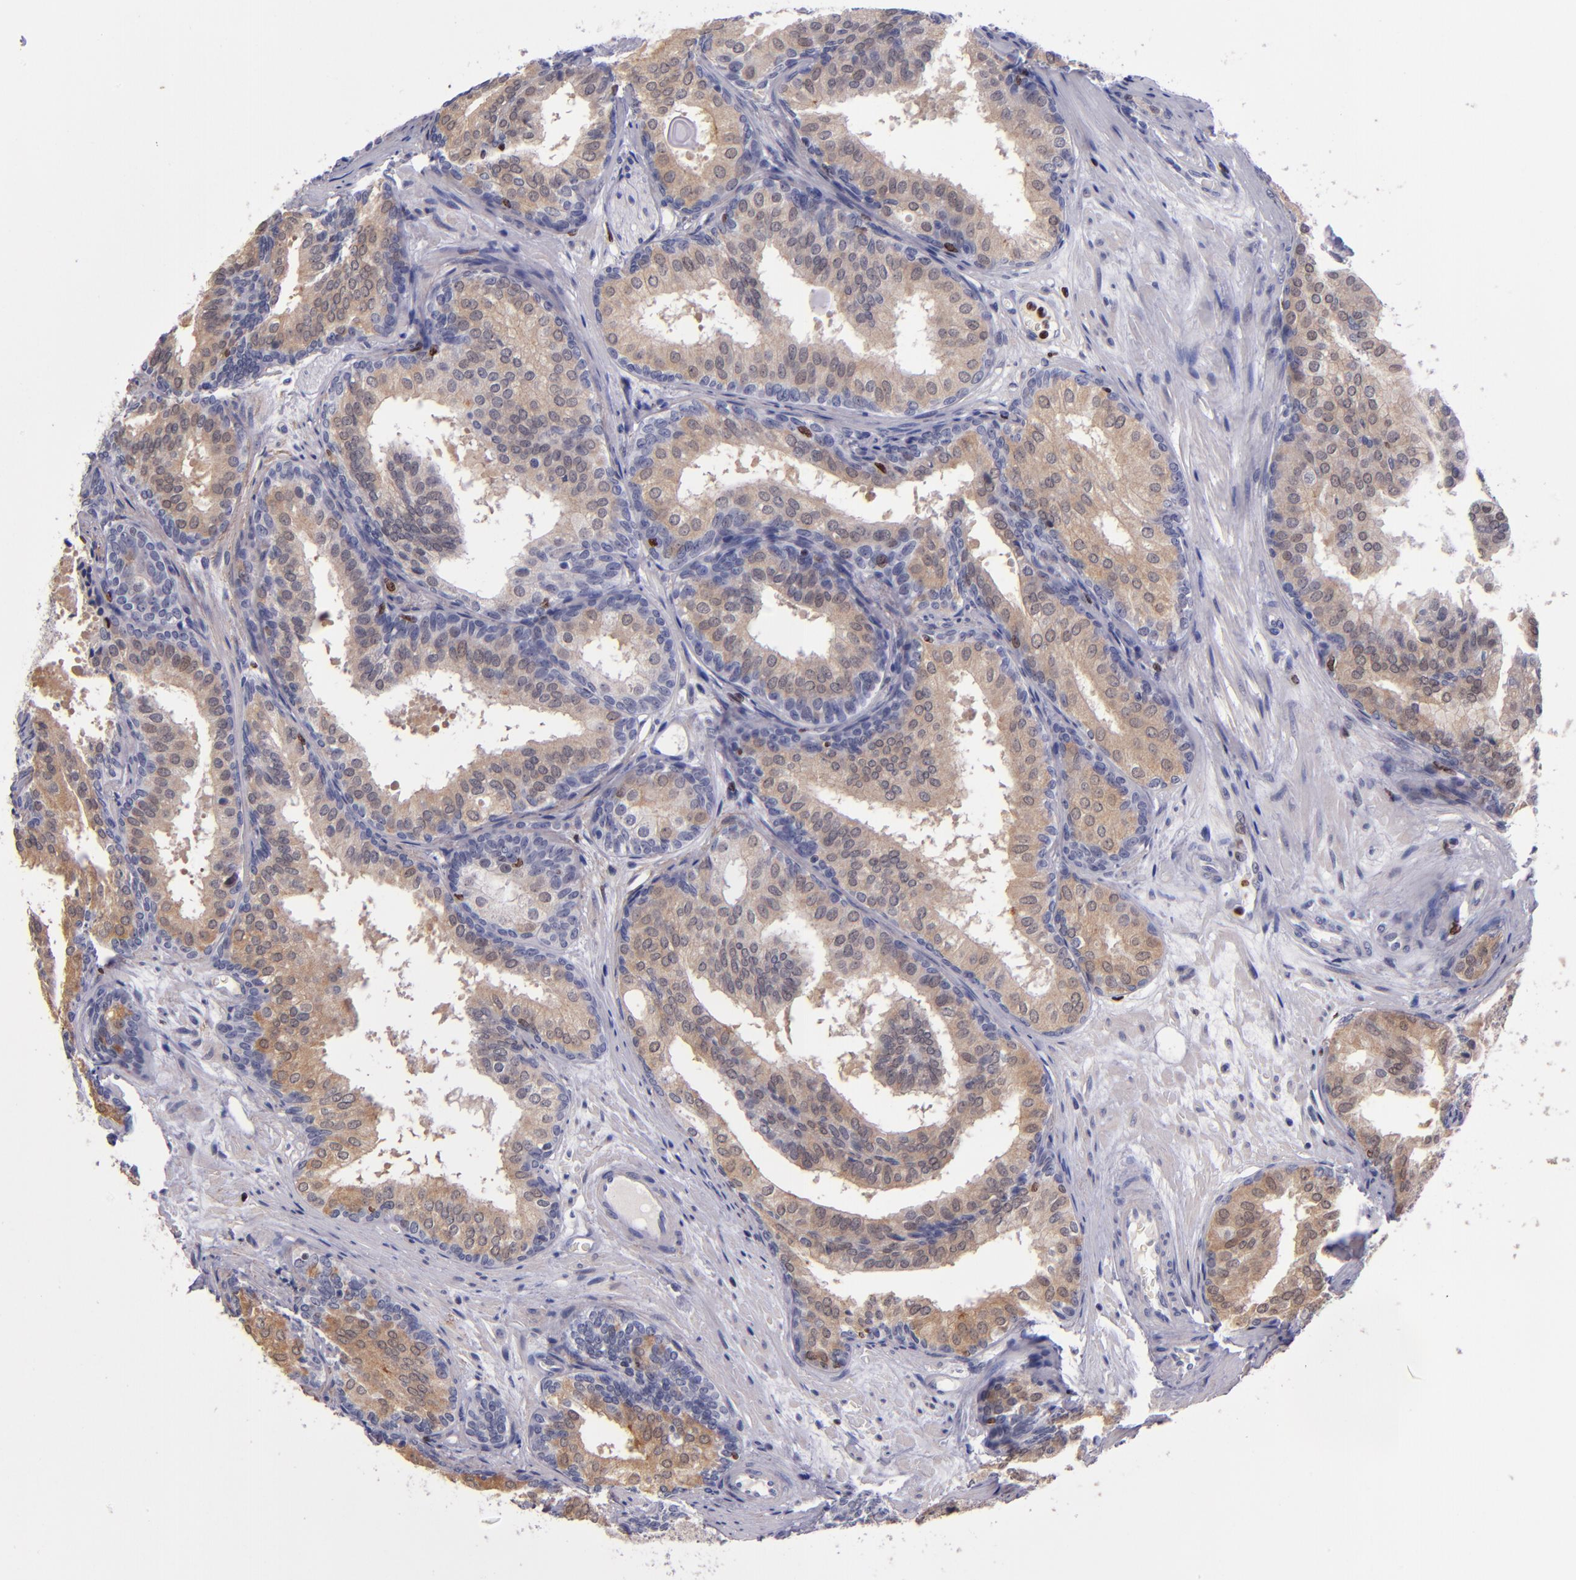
{"staining": {"intensity": "weak", "quantity": "<25%", "location": "cytoplasmic/membranous"}, "tissue": "prostate cancer", "cell_type": "Tumor cells", "image_type": "cancer", "snomed": [{"axis": "morphology", "description": "Adenocarcinoma, Low grade"}, {"axis": "topography", "description": "Prostate"}], "caption": "IHC image of human adenocarcinoma (low-grade) (prostate) stained for a protein (brown), which demonstrates no expression in tumor cells. (Immunohistochemistry, brightfield microscopy, high magnification).", "gene": "CDKL5", "patient": {"sex": "male", "age": 69}}